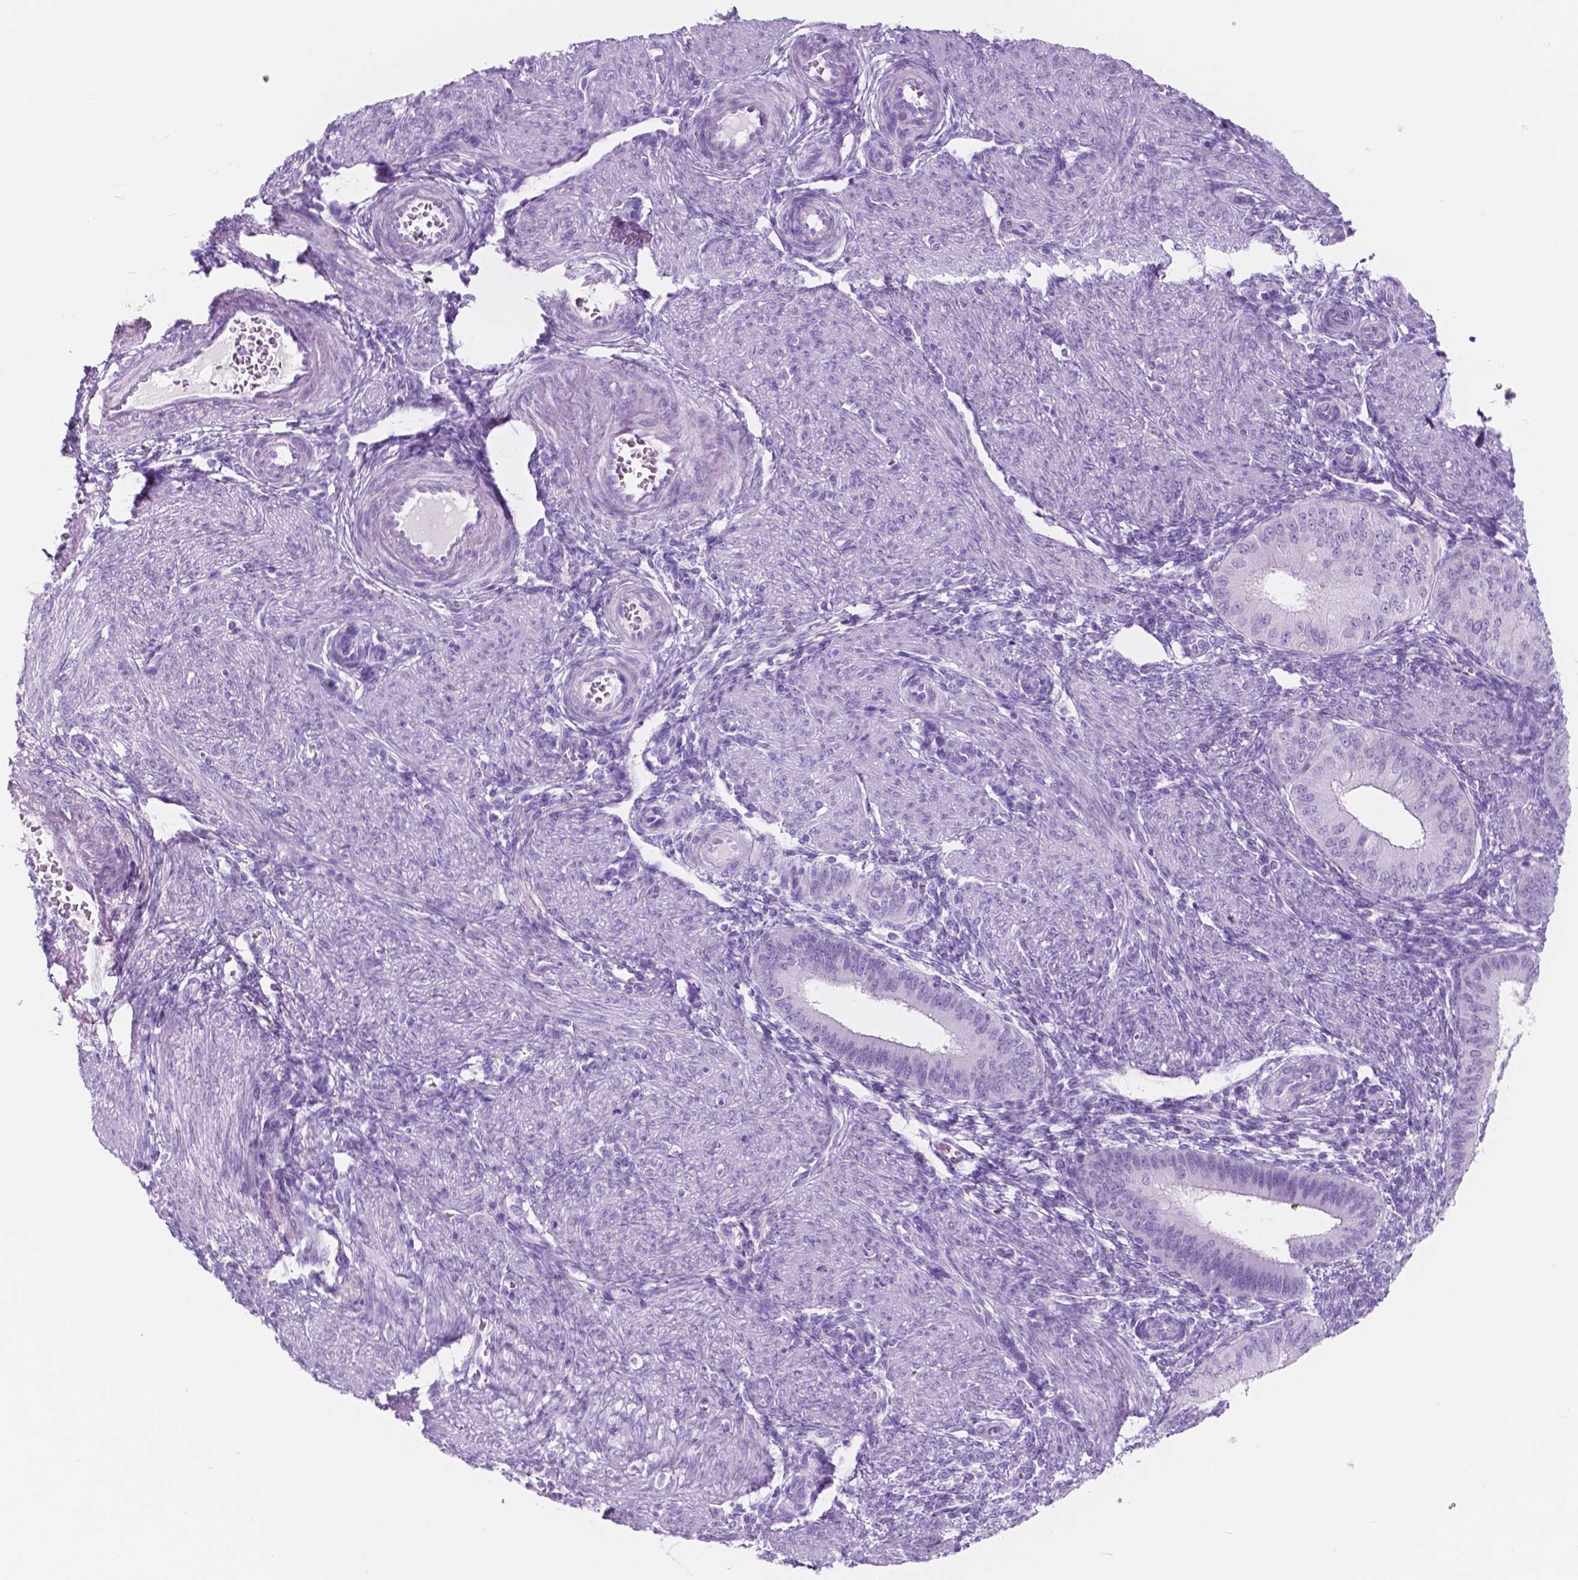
{"staining": {"intensity": "negative", "quantity": "none", "location": "none"}, "tissue": "endometrium", "cell_type": "Cells in endometrial stroma", "image_type": "normal", "snomed": [{"axis": "morphology", "description": "Normal tissue, NOS"}, {"axis": "topography", "description": "Endometrium"}], "caption": "Immunohistochemistry (IHC) image of unremarkable endometrium stained for a protein (brown), which demonstrates no staining in cells in endometrial stroma. The staining was performed using DAB to visualize the protein expression in brown, while the nuclei were stained in blue with hematoxylin (Magnification: 20x).", "gene": "CUZD1", "patient": {"sex": "female", "age": 39}}